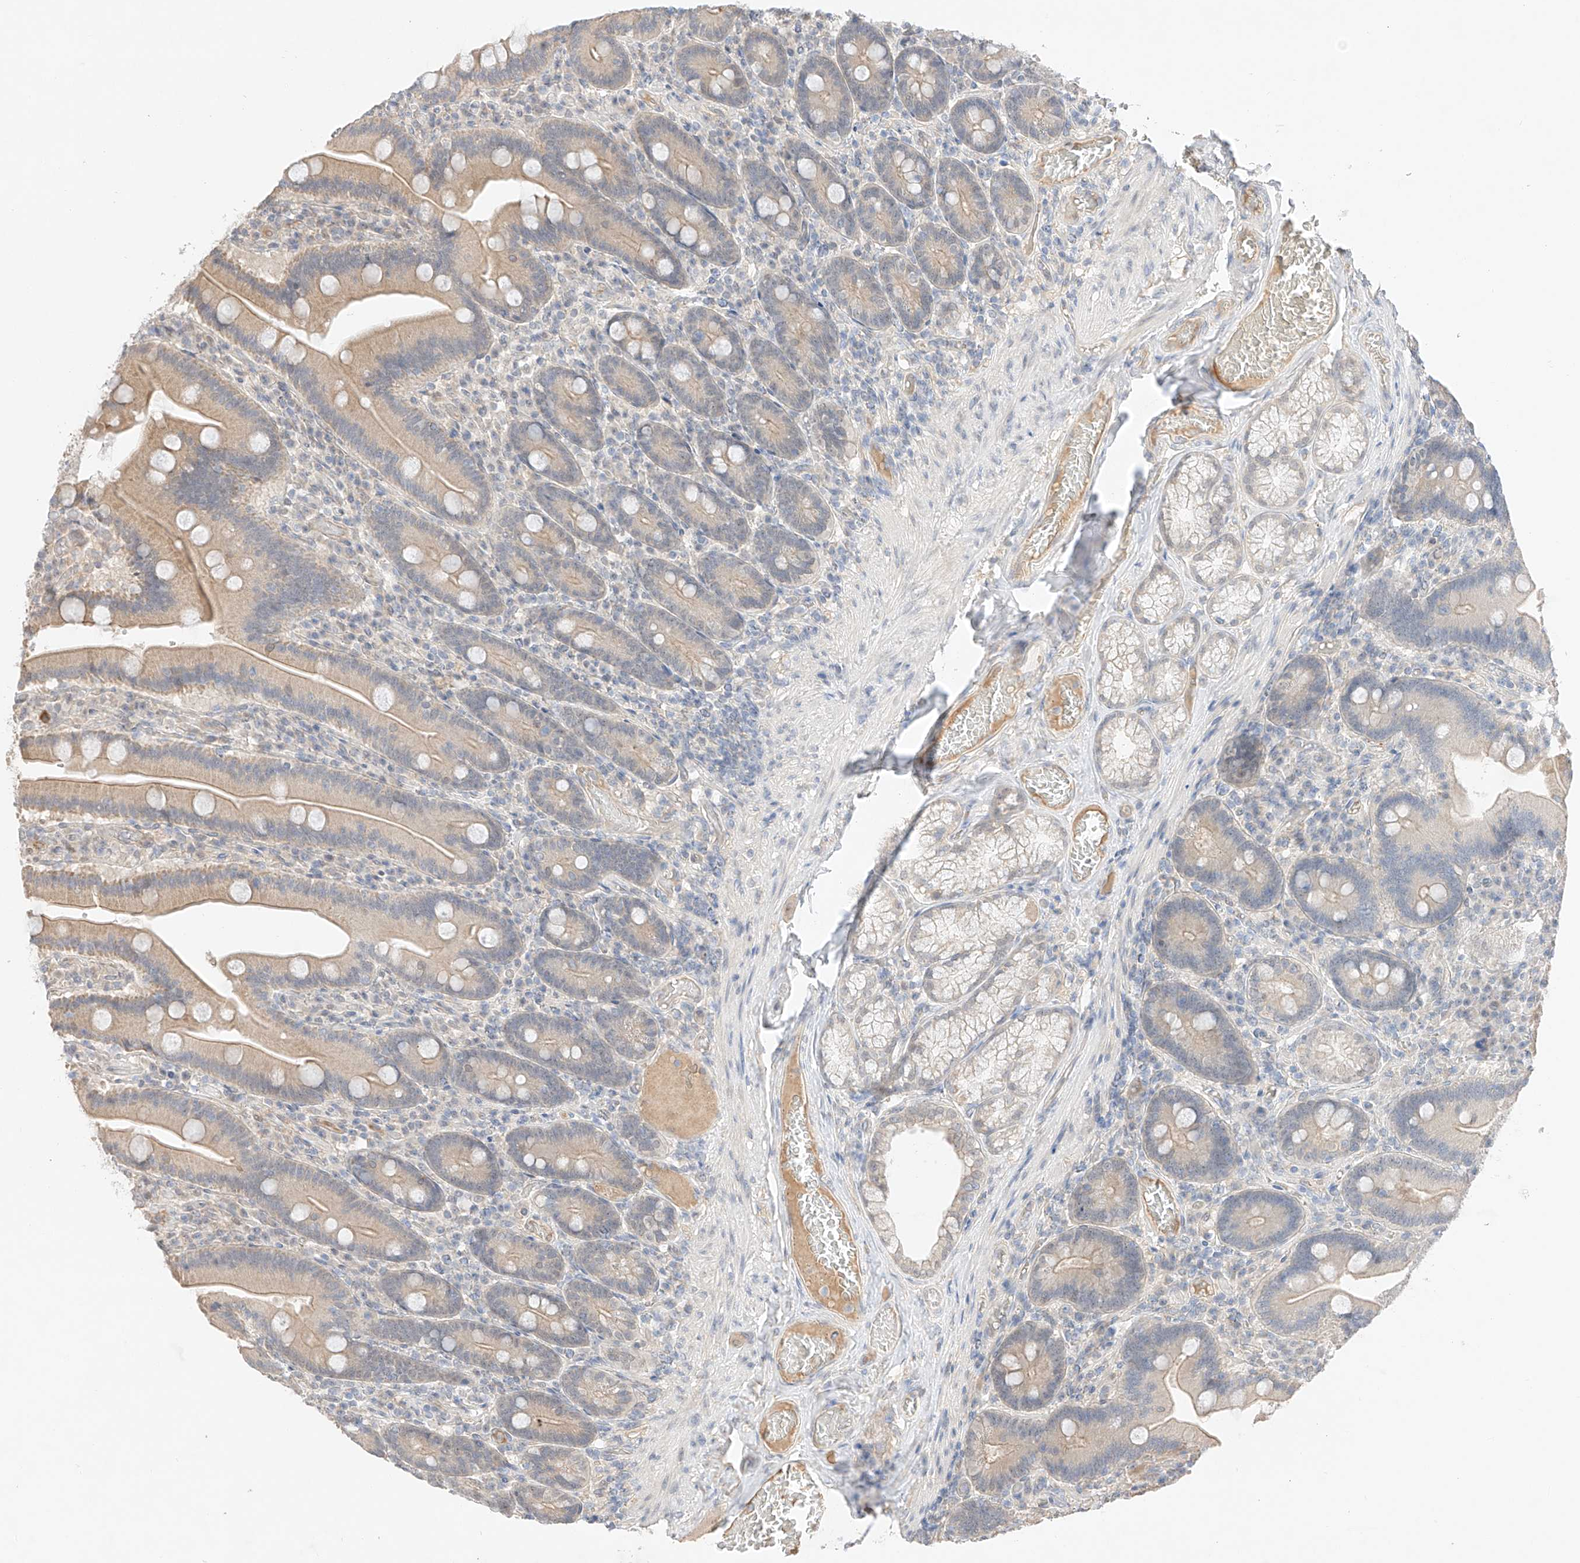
{"staining": {"intensity": "weak", "quantity": "25%-75%", "location": "cytoplasmic/membranous"}, "tissue": "duodenum", "cell_type": "Glandular cells", "image_type": "normal", "snomed": [{"axis": "morphology", "description": "Normal tissue, NOS"}, {"axis": "topography", "description": "Duodenum"}], "caption": "Immunohistochemistry (IHC) (DAB (3,3'-diaminobenzidine)) staining of benign duodenum exhibits weak cytoplasmic/membranous protein staining in approximately 25%-75% of glandular cells.", "gene": "IL22RA2", "patient": {"sex": "female", "age": 62}}